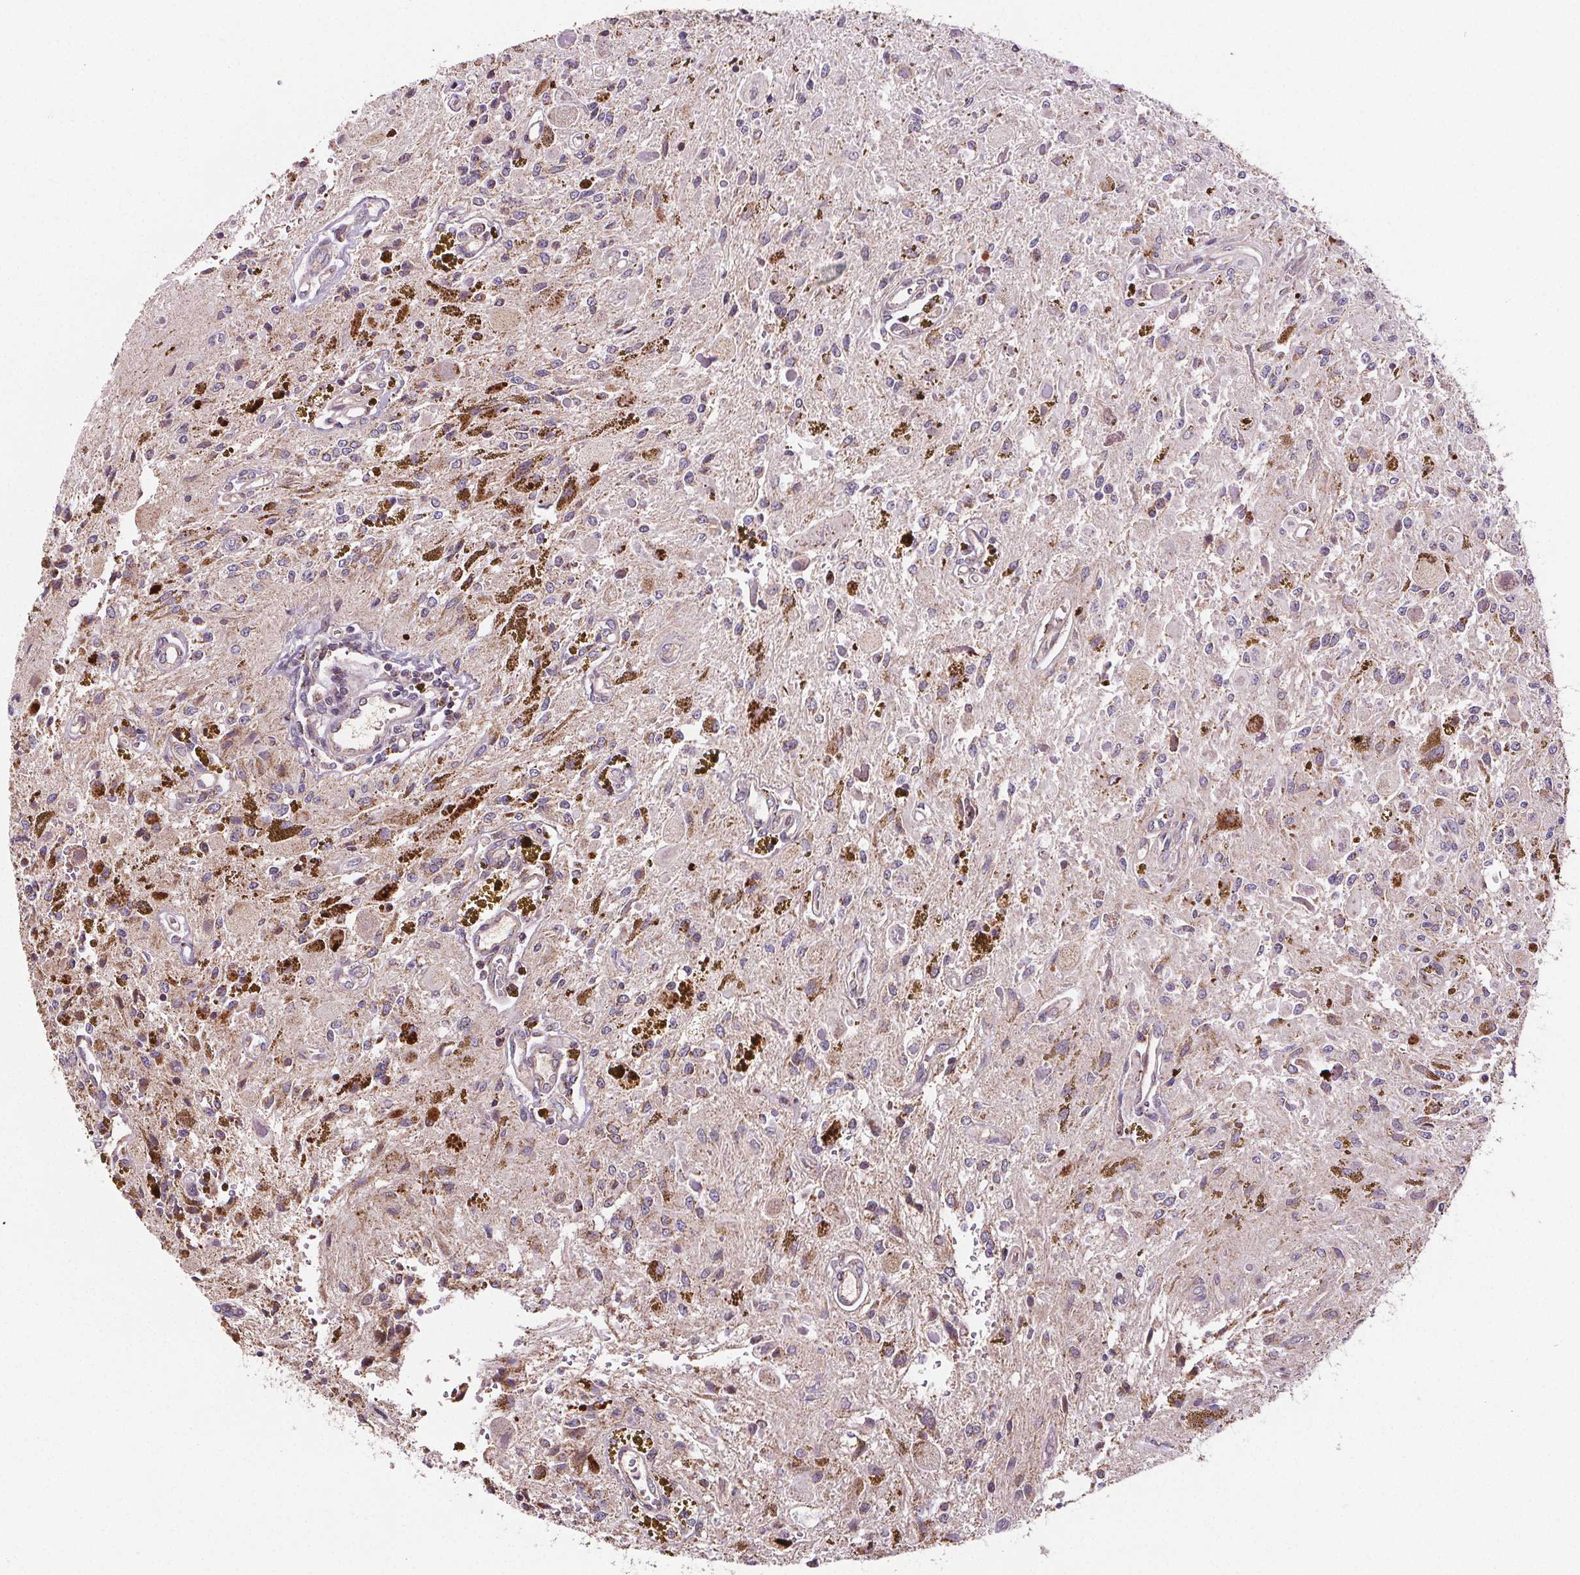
{"staining": {"intensity": "weak", "quantity": ">75%", "location": "cytoplasmic/membranous"}, "tissue": "glioma", "cell_type": "Tumor cells", "image_type": "cancer", "snomed": [{"axis": "morphology", "description": "Glioma, malignant, Low grade"}, {"axis": "topography", "description": "Cerebellum"}], "caption": "The immunohistochemical stain labels weak cytoplasmic/membranous positivity in tumor cells of malignant glioma (low-grade) tissue.", "gene": "SUCLA2", "patient": {"sex": "female", "age": 14}}